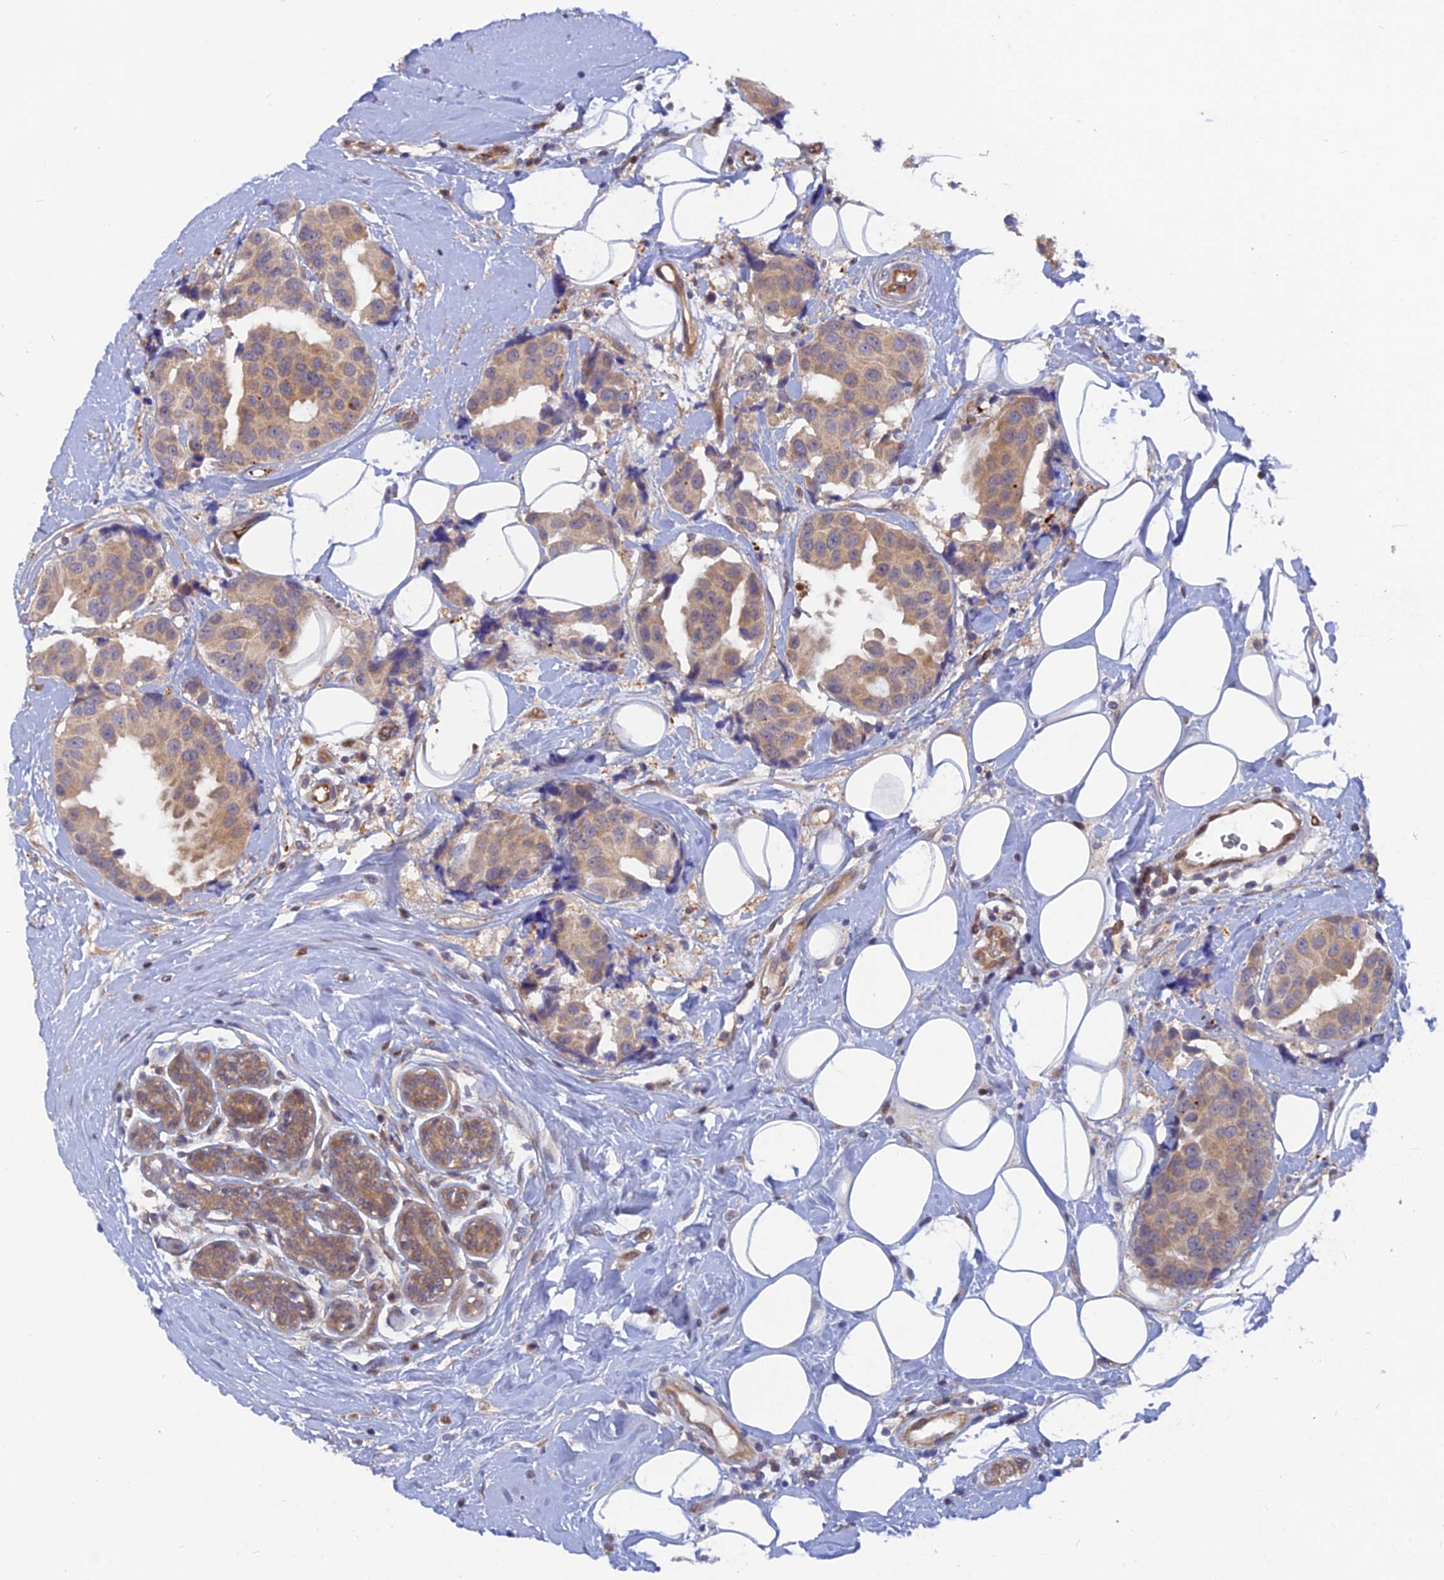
{"staining": {"intensity": "weak", "quantity": ">75%", "location": "cytoplasmic/membranous"}, "tissue": "breast cancer", "cell_type": "Tumor cells", "image_type": "cancer", "snomed": [{"axis": "morphology", "description": "Normal tissue, NOS"}, {"axis": "morphology", "description": "Duct carcinoma"}, {"axis": "topography", "description": "Breast"}], "caption": "An immunohistochemistry (IHC) image of tumor tissue is shown. Protein staining in brown labels weak cytoplasmic/membranous positivity in breast cancer (infiltrating ductal carcinoma) within tumor cells. (Stains: DAB in brown, nuclei in blue, Microscopy: brightfield microscopy at high magnification).", "gene": "ARL2BP", "patient": {"sex": "female", "age": 39}}